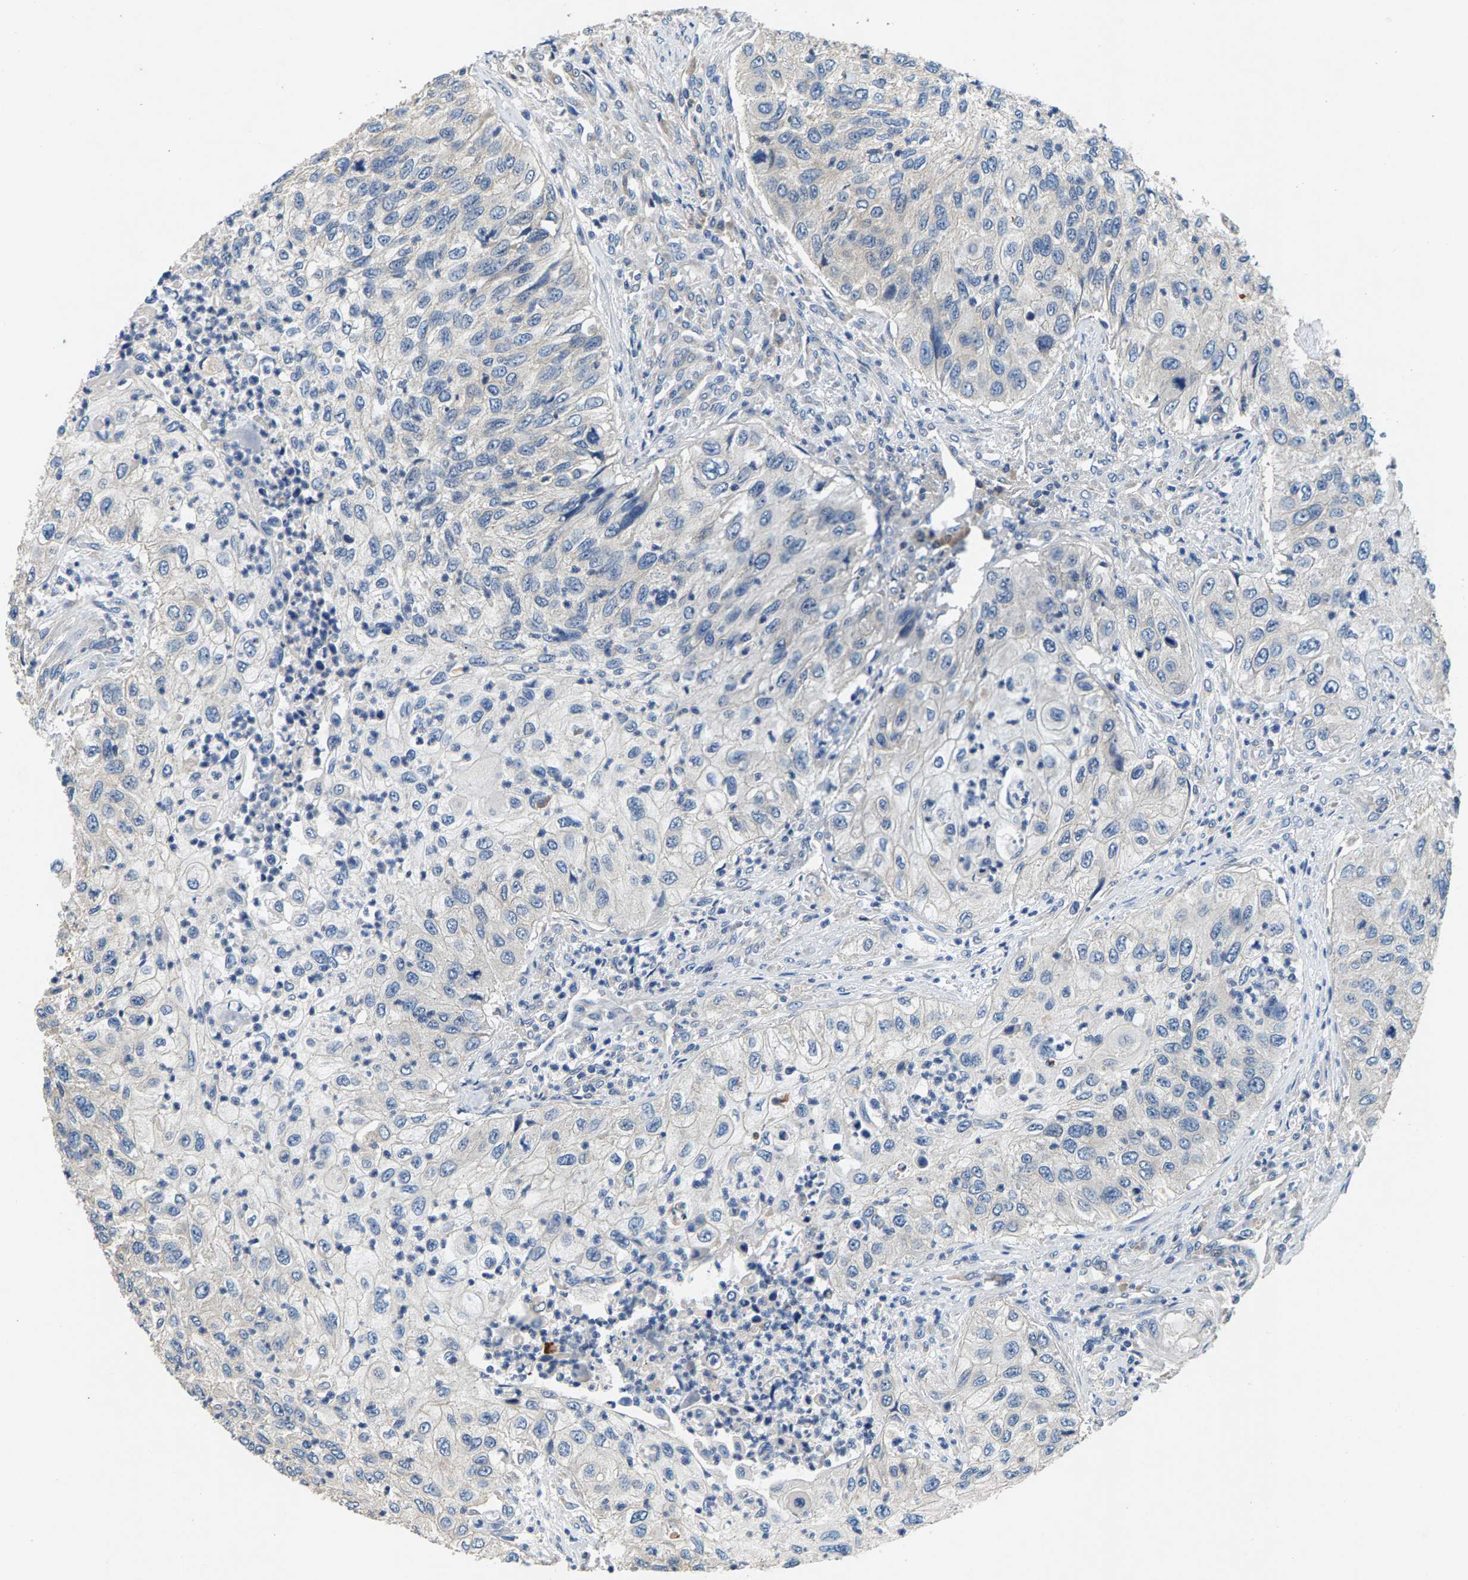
{"staining": {"intensity": "negative", "quantity": "none", "location": "none"}, "tissue": "urothelial cancer", "cell_type": "Tumor cells", "image_type": "cancer", "snomed": [{"axis": "morphology", "description": "Urothelial carcinoma, High grade"}, {"axis": "topography", "description": "Urinary bladder"}], "caption": "The micrograph exhibits no staining of tumor cells in urothelial cancer.", "gene": "NT5C", "patient": {"sex": "female", "age": 60}}